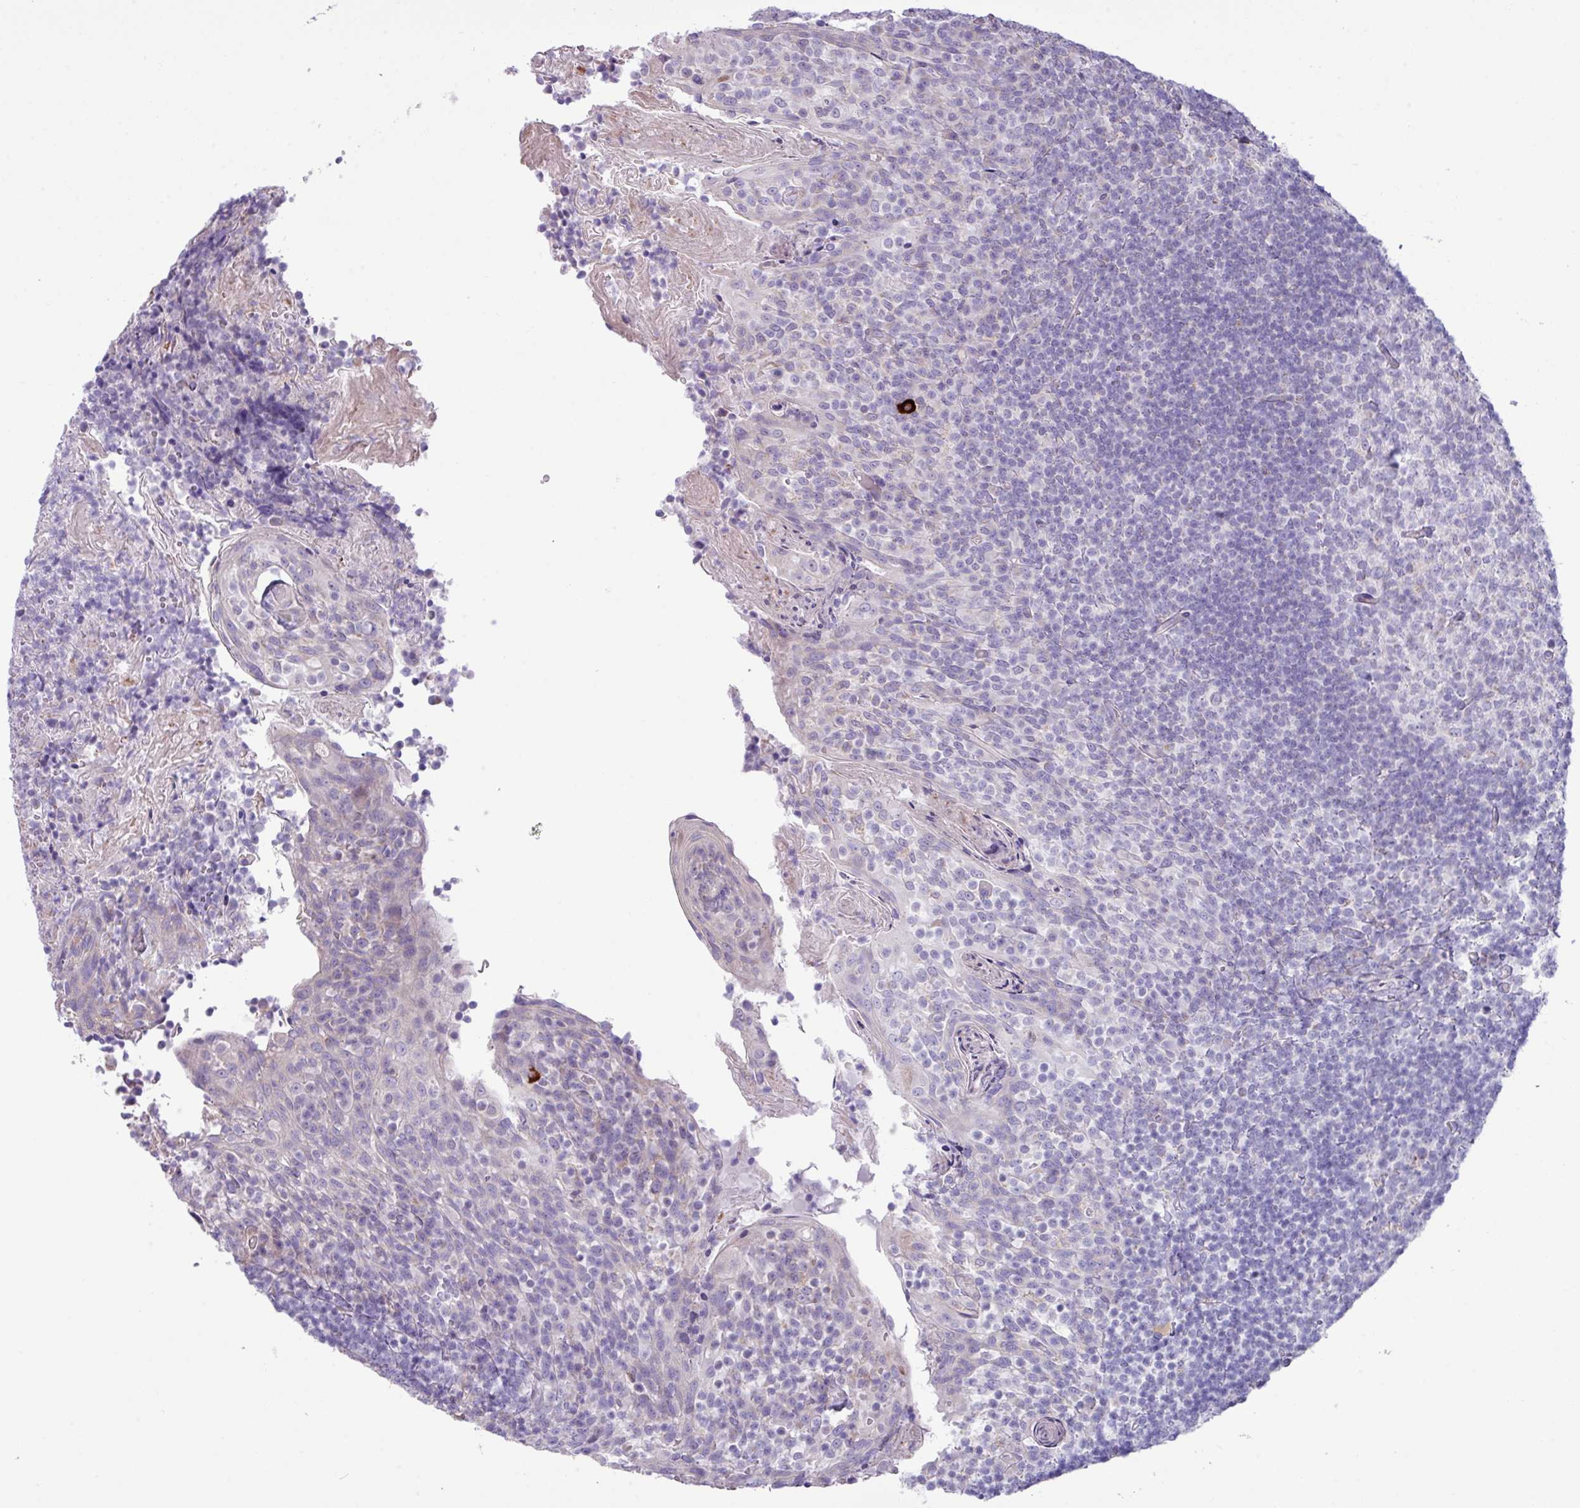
{"staining": {"intensity": "negative", "quantity": "none", "location": "none"}, "tissue": "tonsil", "cell_type": "Germinal center cells", "image_type": "normal", "snomed": [{"axis": "morphology", "description": "Normal tissue, NOS"}, {"axis": "topography", "description": "Tonsil"}], "caption": "Protein analysis of unremarkable tonsil shows no significant staining in germinal center cells. (DAB immunohistochemistry with hematoxylin counter stain).", "gene": "IRGC", "patient": {"sex": "female", "age": 10}}